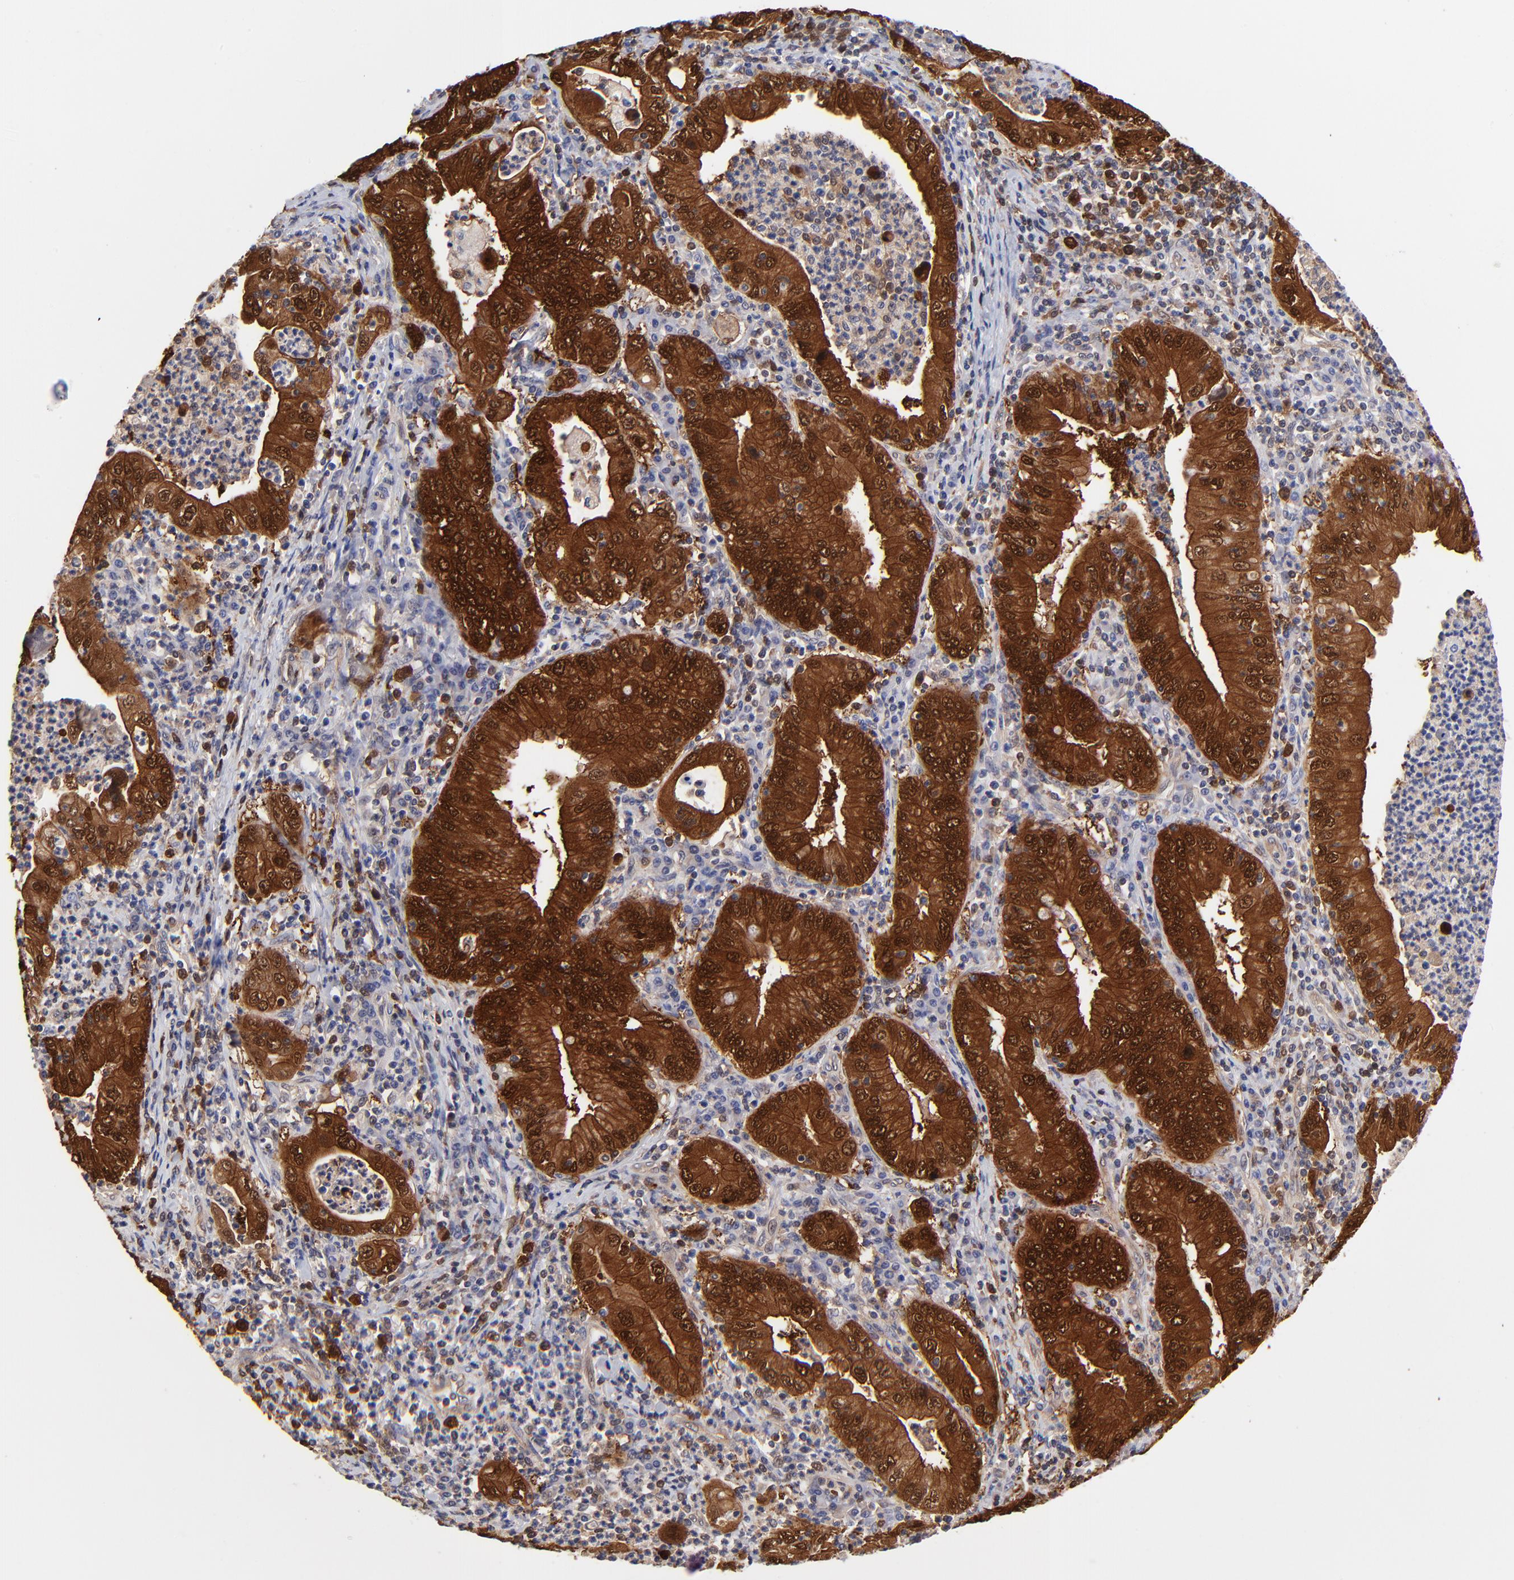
{"staining": {"intensity": "strong", "quantity": ">75%", "location": "cytoplasmic/membranous,nuclear"}, "tissue": "stomach cancer", "cell_type": "Tumor cells", "image_type": "cancer", "snomed": [{"axis": "morphology", "description": "Normal tissue, NOS"}, {"axis": "morphology", "description": "Adenocarcinoma, NOS"}, {"axis": "topography", "description": "Esophagus"}, {"axis": "topography", "description": "Stomach, upper"}, {"axis": "topography", "description": "Peripheral nerve tissue"}], "caption": "Human adenocarcinoma (stomach) stained with a protein marker displays strong staining in tumor cells.", "gene": "DCTPP1", "patient": {"sex": "male", "age": 62}}